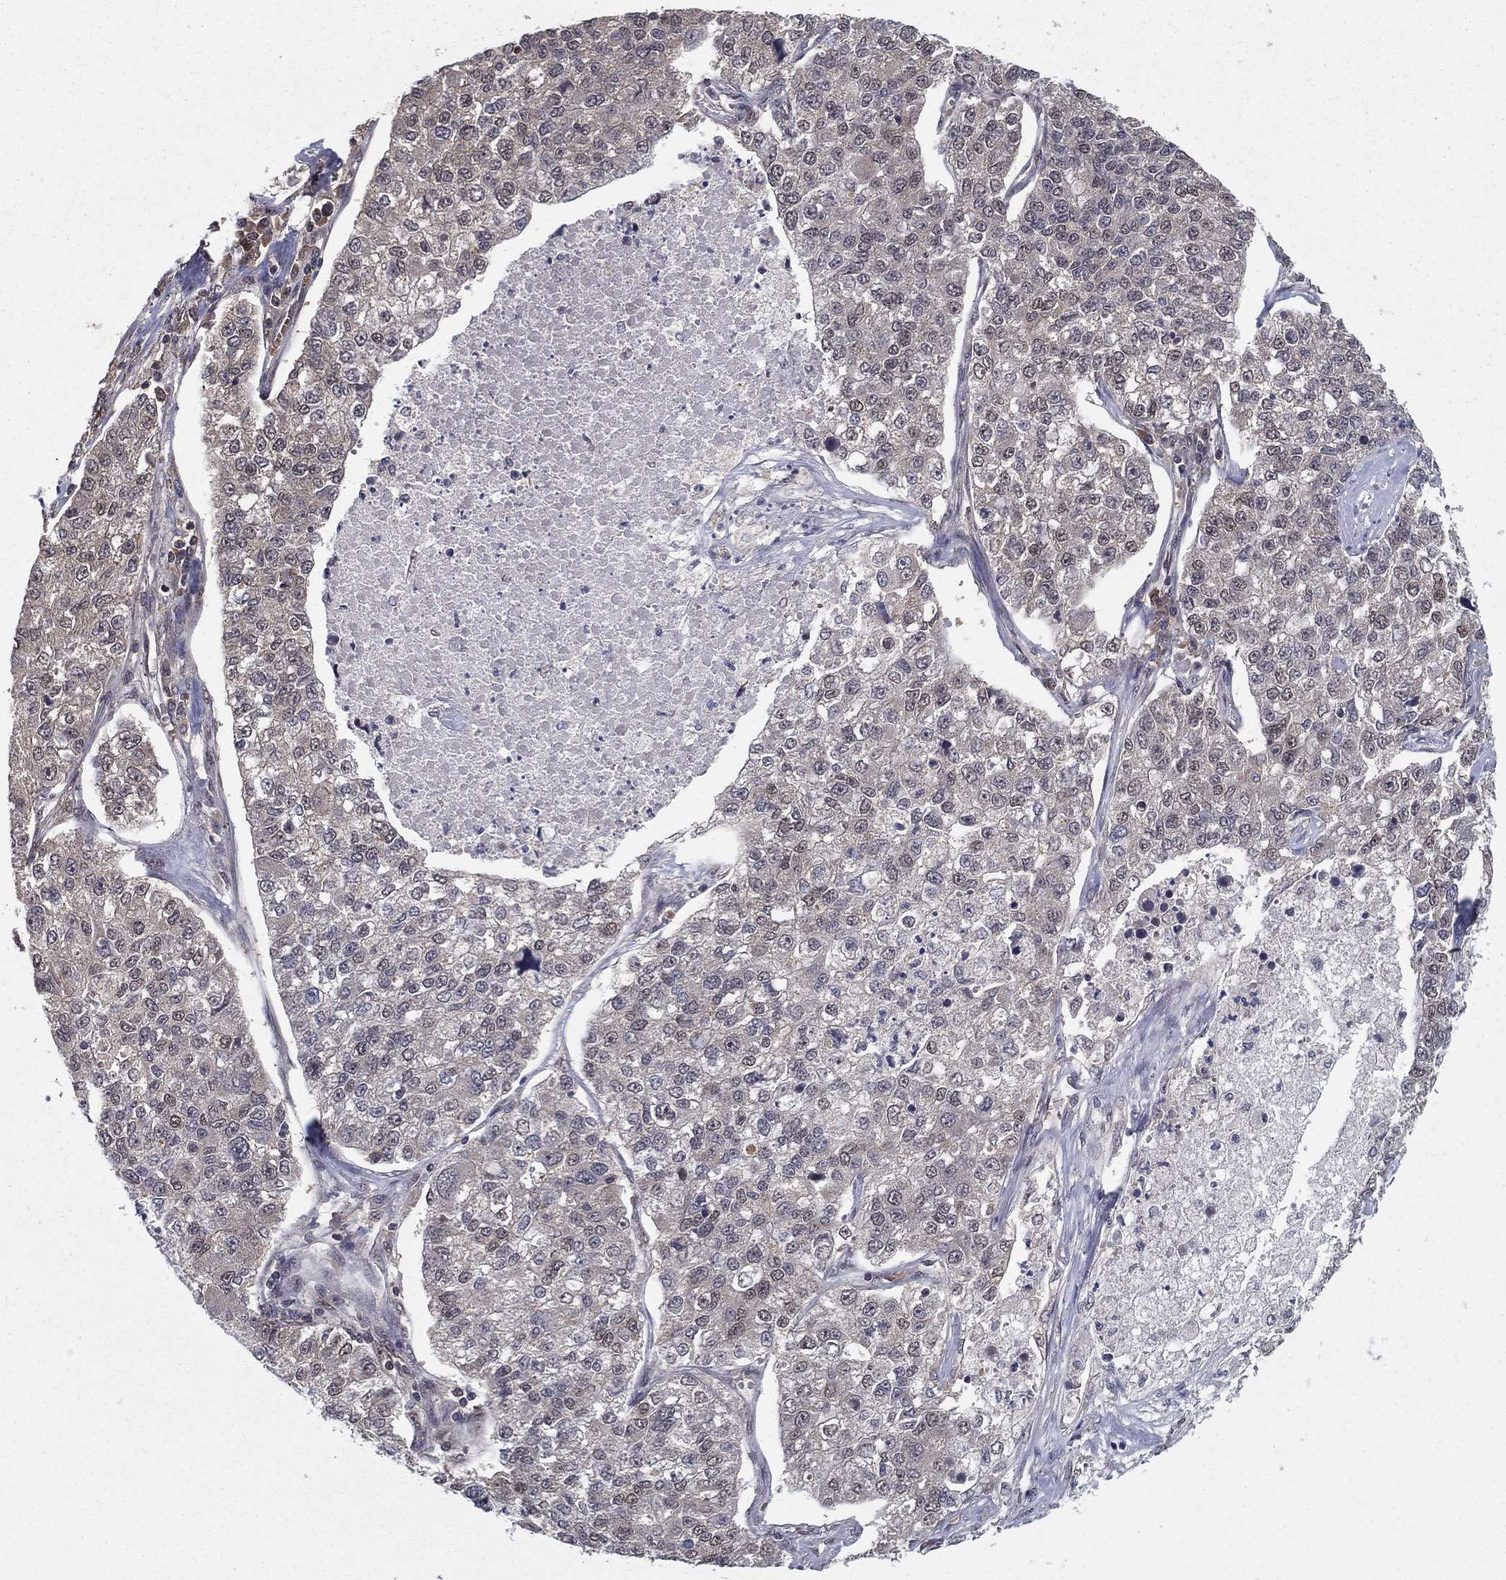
{"staining": {"intensity": "negative", "quantity": "none", "location": "none"}, "tissue": "lung cancer", "cell_type": "Tumor cells", "image_type": "cancer", "snomed": [{"axis": "morphology", "description": "Adenocarcinoma, NOS"}, {"axis": "topography", "description": "Lung"}], "caption": "Immunohistochemistry (IHC) histopathology image of human lung cancer (adenocarcinoma) stained for a protein (brown), which demonstrates no staining in tumor cells.", "gene": "CARM1", "patient": {"sex": "male", "age": 49}}